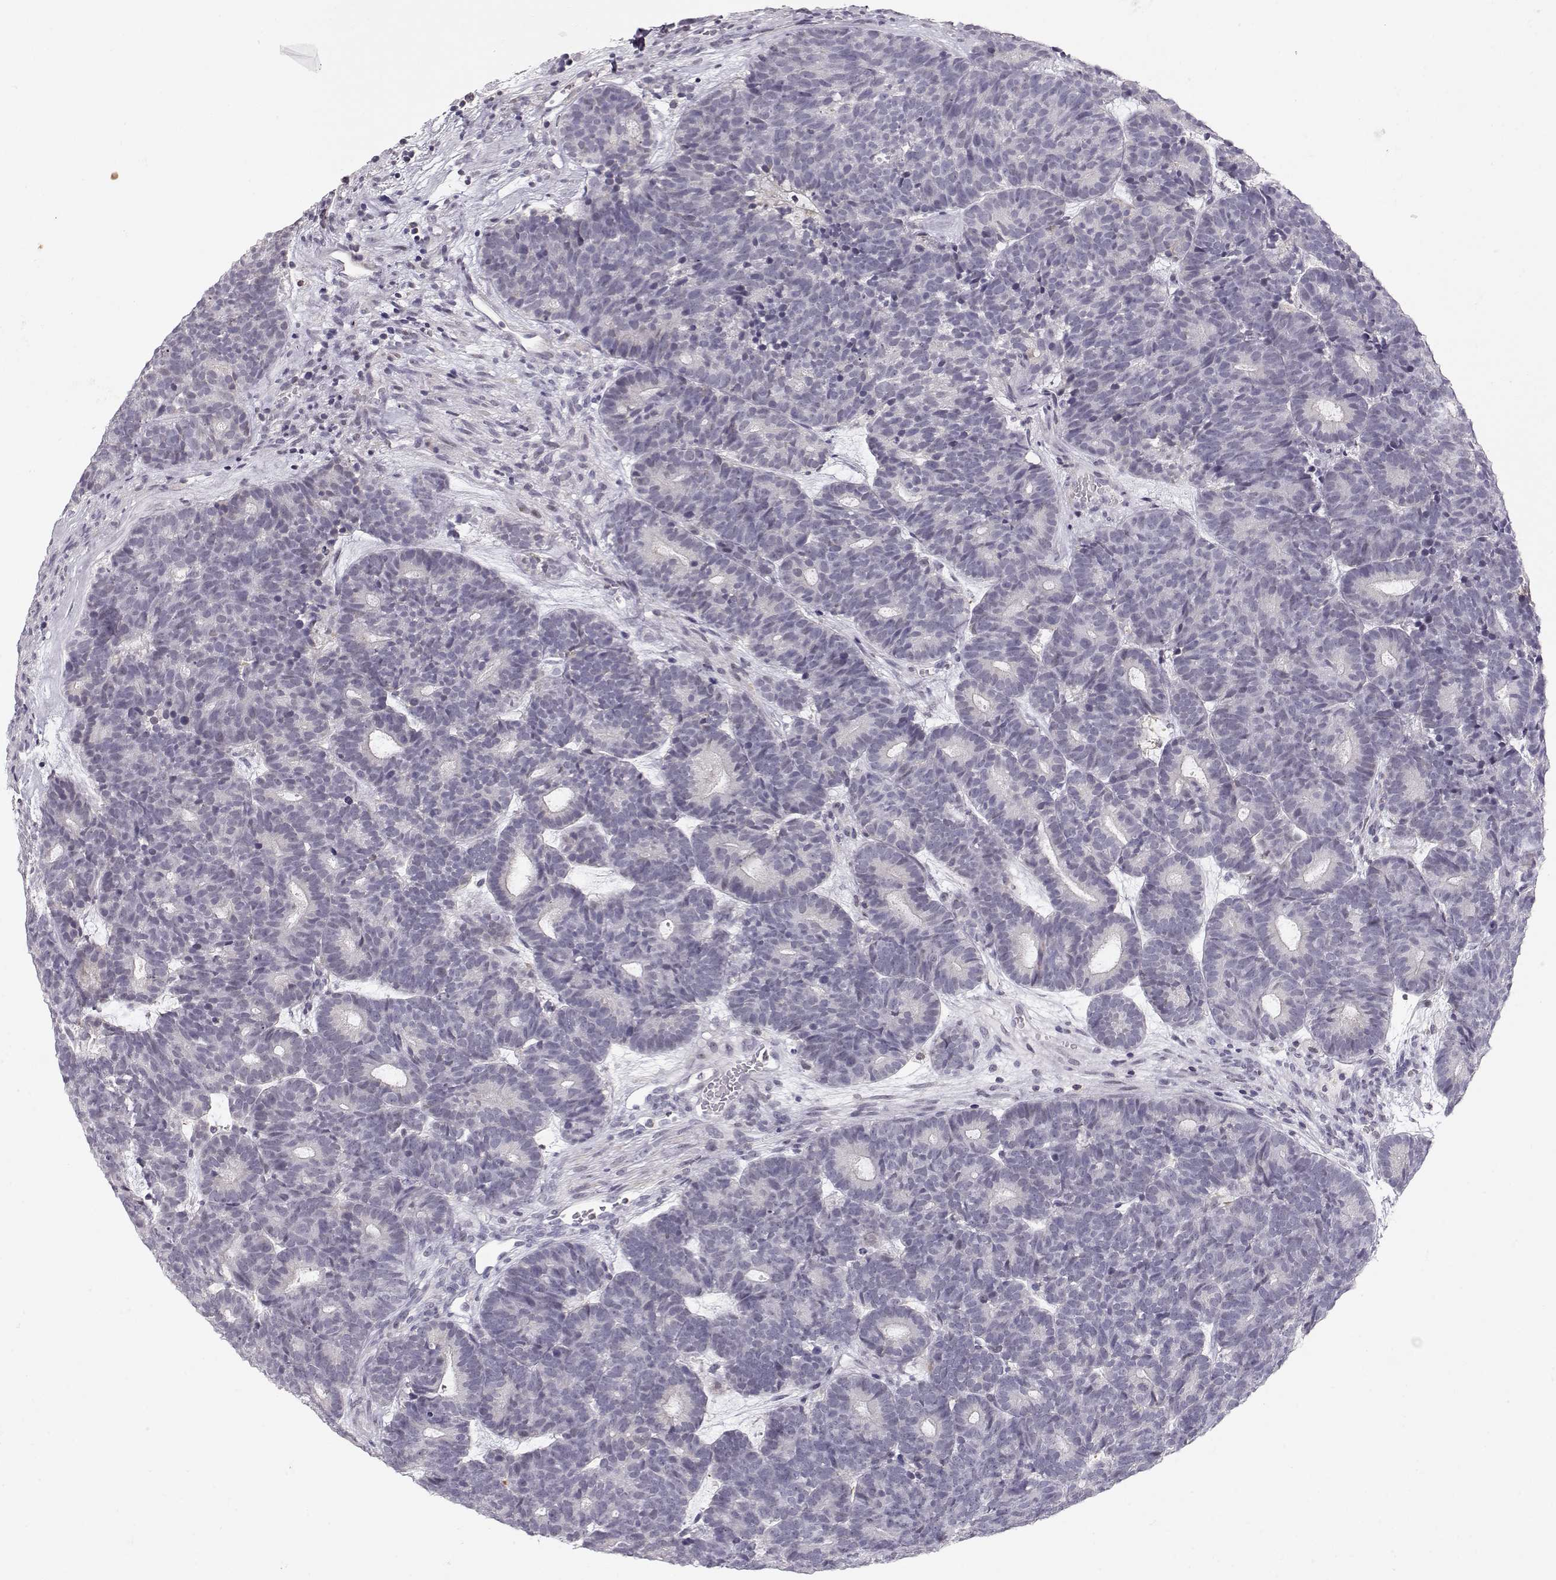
{"staining": {"intensity": "negative", "quantity": "none", "location": "none"}, "tissue": "head and neck cancer", "cell_type": "Tumor cells", "image_type": "cancer", "snomed": [{"axis": "morphology", "description": "Adenocarcinoma, NOS"}, {"axis": "topography", "description": "Head-Neck"}], "caption": "High power microscopy histopathology image of an immunohistochemistry (IHC) photomicrograph of adenocarcinoma (head and neck), revealing no significant positivity in tumor cells. (DAB (3,3'-diaminobenzidine) IHC, high magnification).", "gene": "TEPP", "patient": {"sex": "female", "age": 81}}